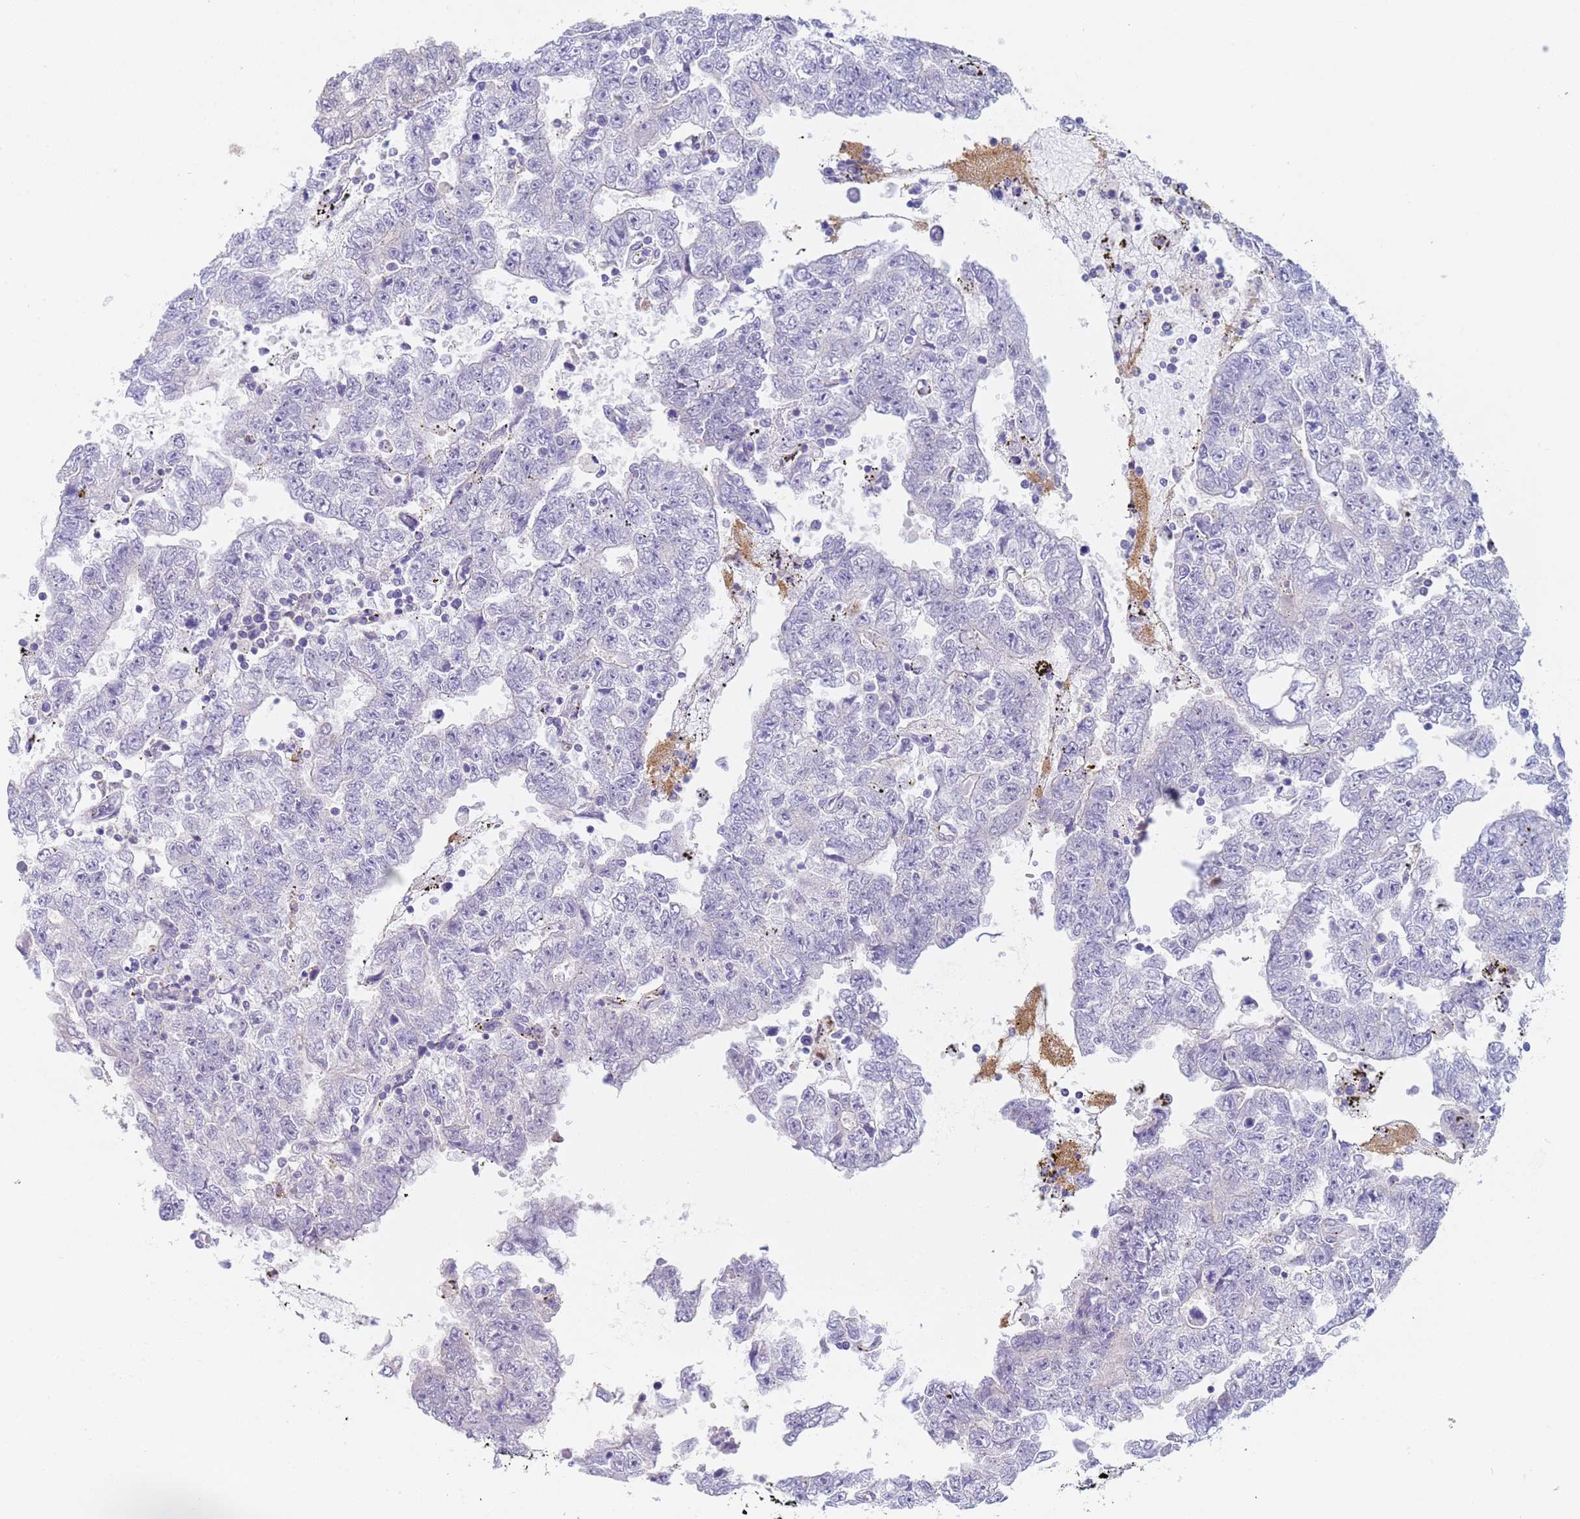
{"staining": {"intensity": "negative", "quantity": "none", "location": "none"}, "tissue": "testis cancer", "cell_type": "Tumor cells", "image_type": "cancer", "snomed": [{"axis": "morphology", "description": "Carcinoma, Embryonal, NOS"}, {"axis": "topography", "description": "Testis"}], "caption": "Tumor cells are negative for brown protein staining in testis cancer (embryonal carcinoma).", "gene": "CAPN7", "patient": {"sex": "male", "age": 25}}